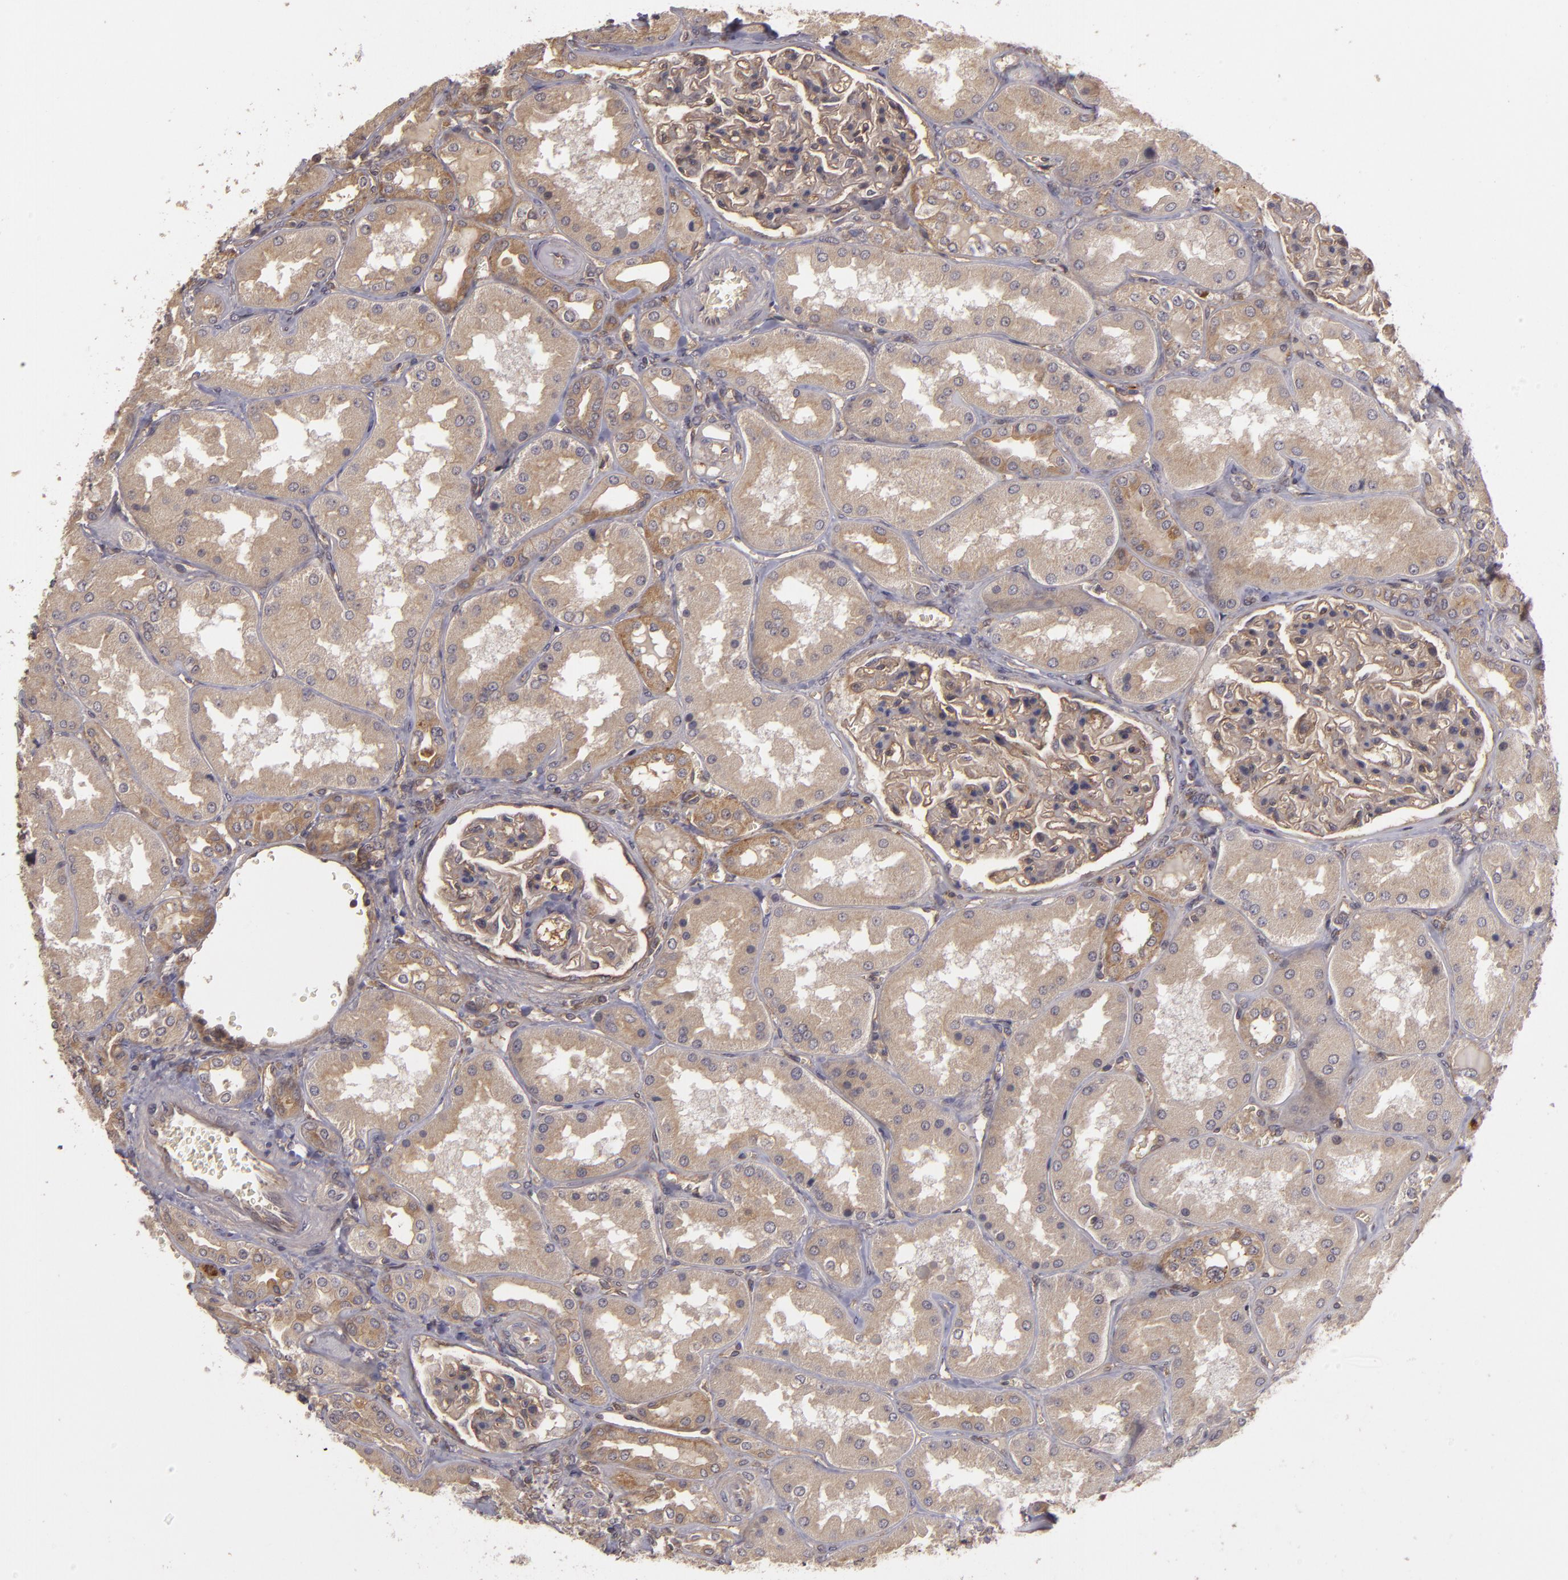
{"staining": {"intensity": "weak", "quantity": "25%-75%", "location": "cytoplasmic/membranous"}, "tissue": "kidney", "cell_type": "Cells in glomeruli", "image_type": "normal", "snomed": [{"axis": "morphology", "description": "Normal tissue, NOS"}, {"axis": "topography", "description": "Kidney"}], "caption": "The image displays immunohistochemical staining of benign kidney. There is weak cytoplasmic/membranous staining is present in about 25%-75% of cells in glomeruli. Immunohistochemistry stains the protein in brown and the nuclei are stained blue.", "gene": "HRAS", "patient": {"sex": "female", "age": 56}}